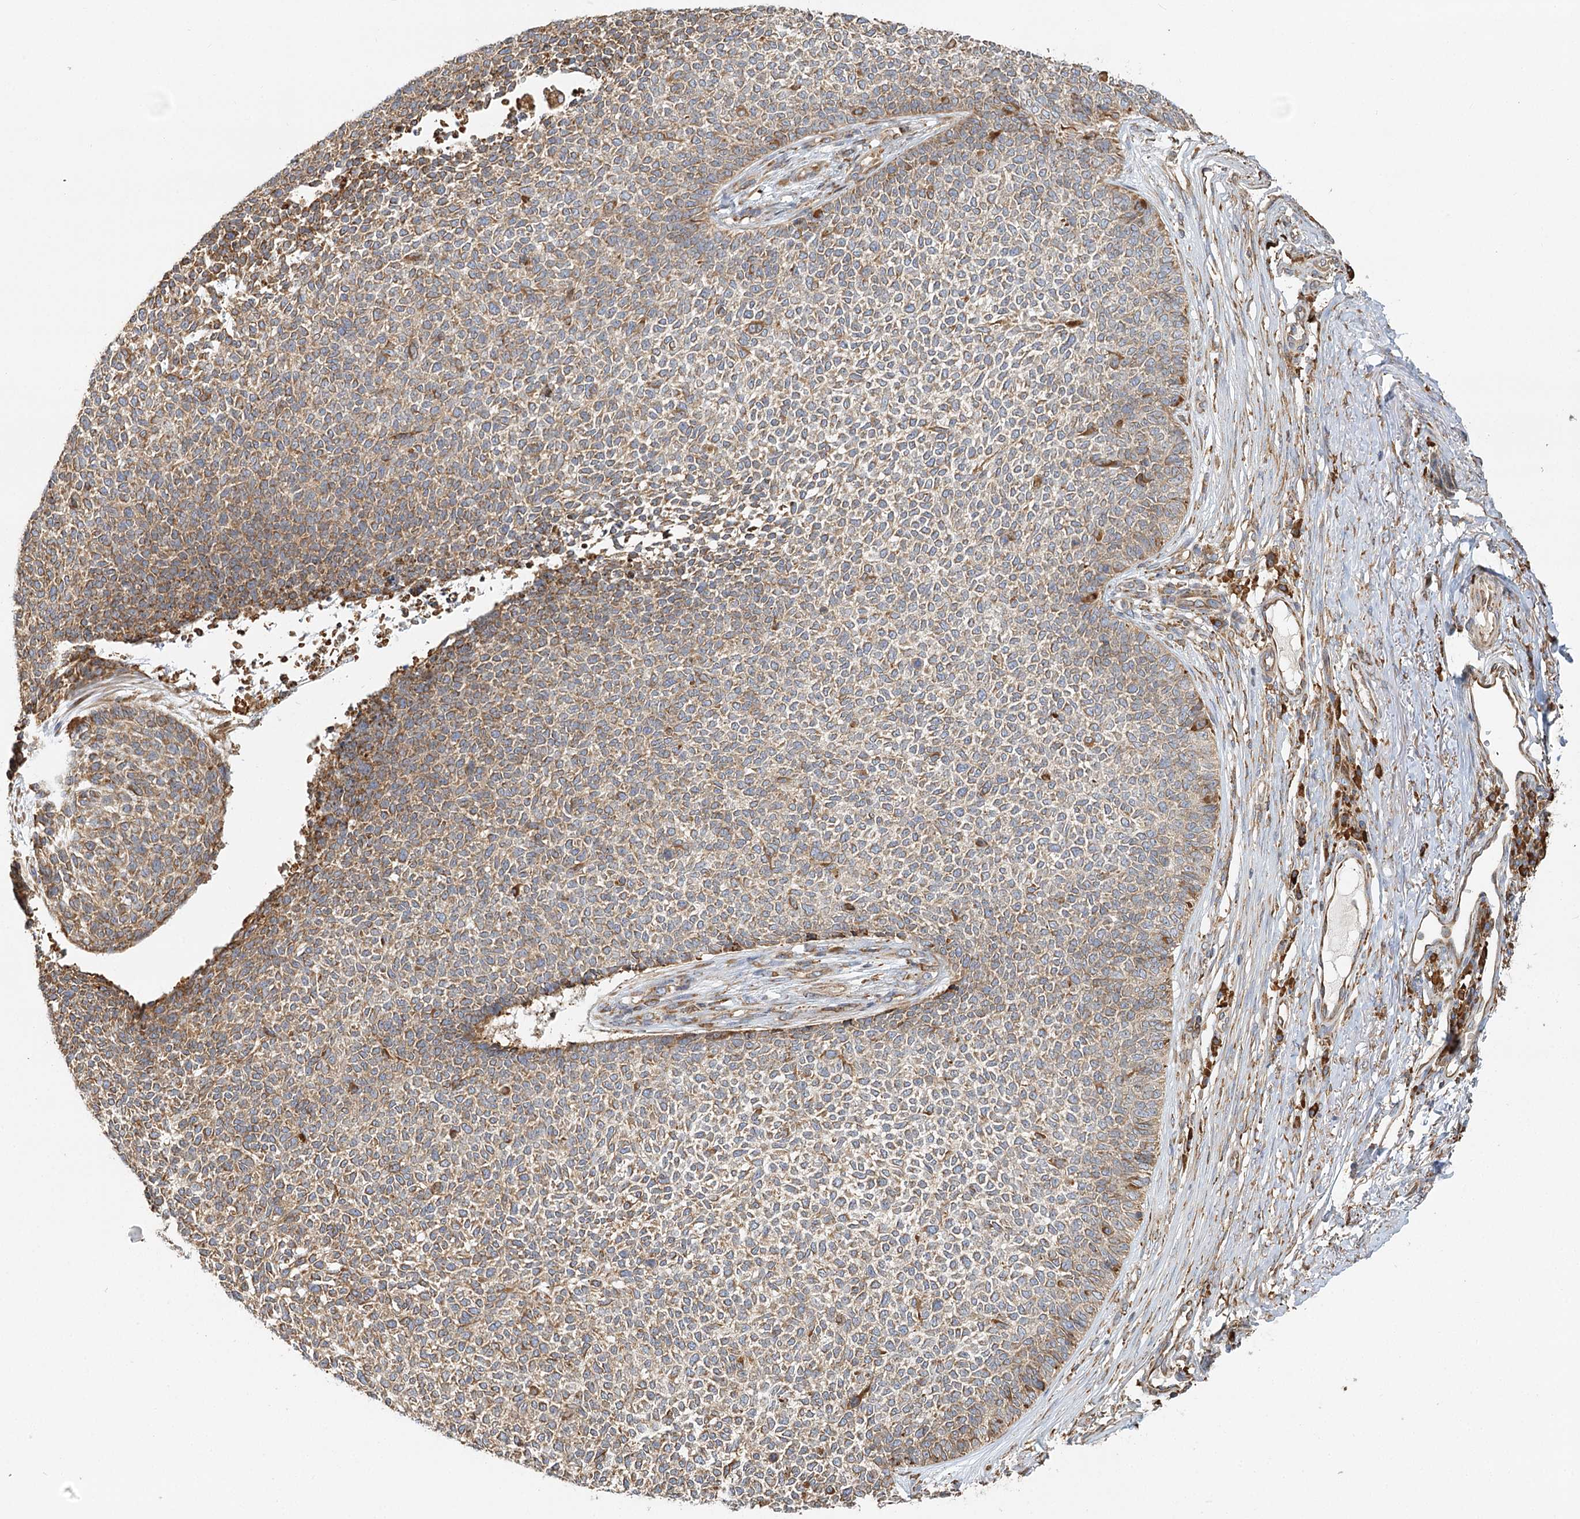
{"staining": {"intensity": "moderate", "quantity": ">75%", "location": "cytoplasmic/membranous"}, "tissue": "skin cancer", "cell_type": "Tumor cells", "image_type": "cancer", "snomed": [{"axis": "morphology", "description": "Basal cell carcinoma"}, {"axis": "topography", "description": "Skin"}], "caption": "Brown immunohistochemical staining in human skin basal cell carcinoma shows moderate cytoplasmic/membranous staining in approximately >75% of tumor cells.", "gene": "TAS1R1", "patient": {"sex": "female", "age": 84}}